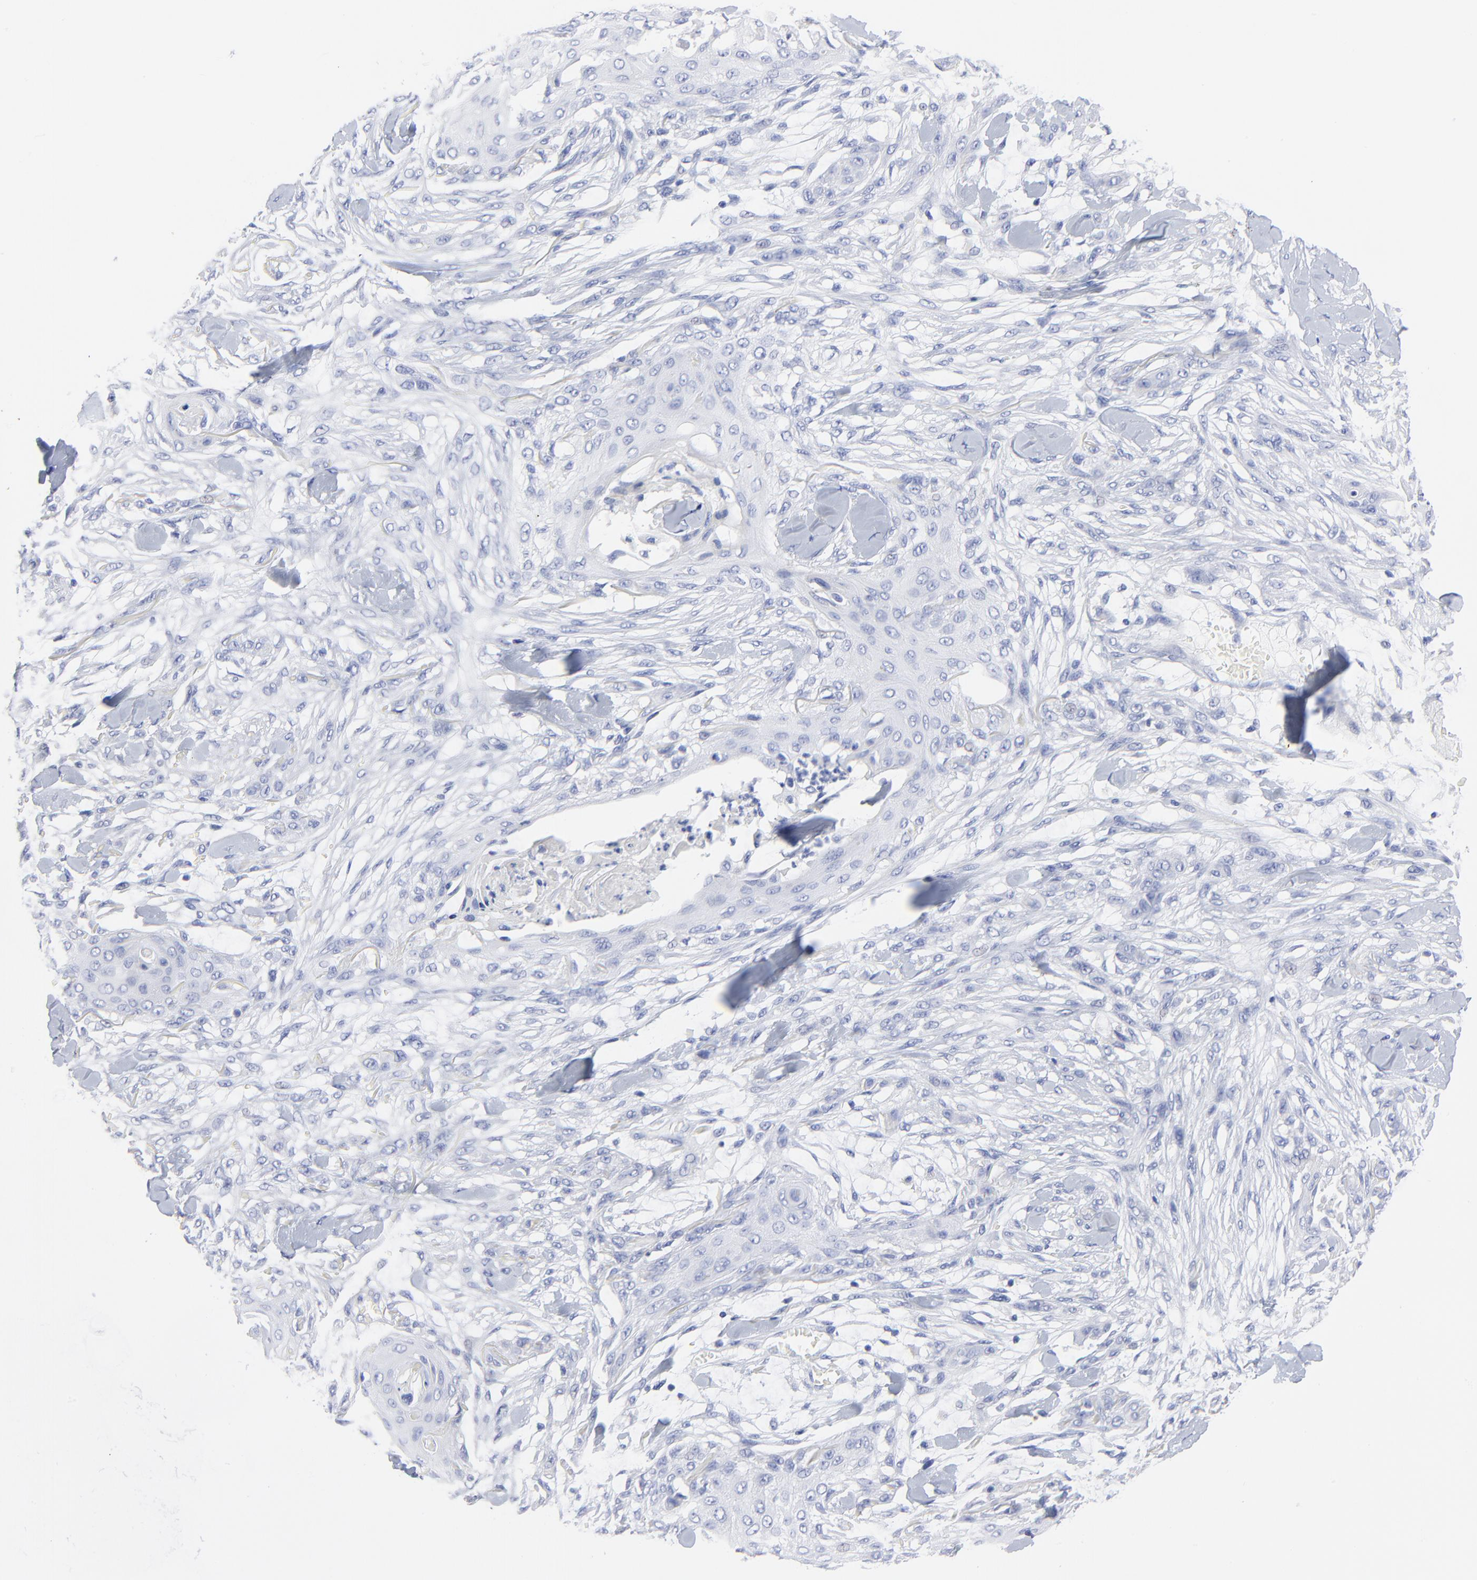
{"staining": {"intensity": "negative", "quantity": "none", "location": "none"}, "tissue": "skin cancer", "cell_type": "Tumor cells", "image_type": "cancer", "snomed": [{"axis": "morphology", "description": "Squamous cell carcinoma, NOS"}, {"axis": "topography", "description": "Skin"}], "caption": "High magnification brightfield microscopy of skin cancer (squamous cell carcinoma) stained with DAB (3,3'-diaminobenzidine) (brown) and counterstained with hematoxylin (blue): tumor cells show no significant staining.", "gene": "PSD3", "patient": {"sex": "female", "age": 59}}